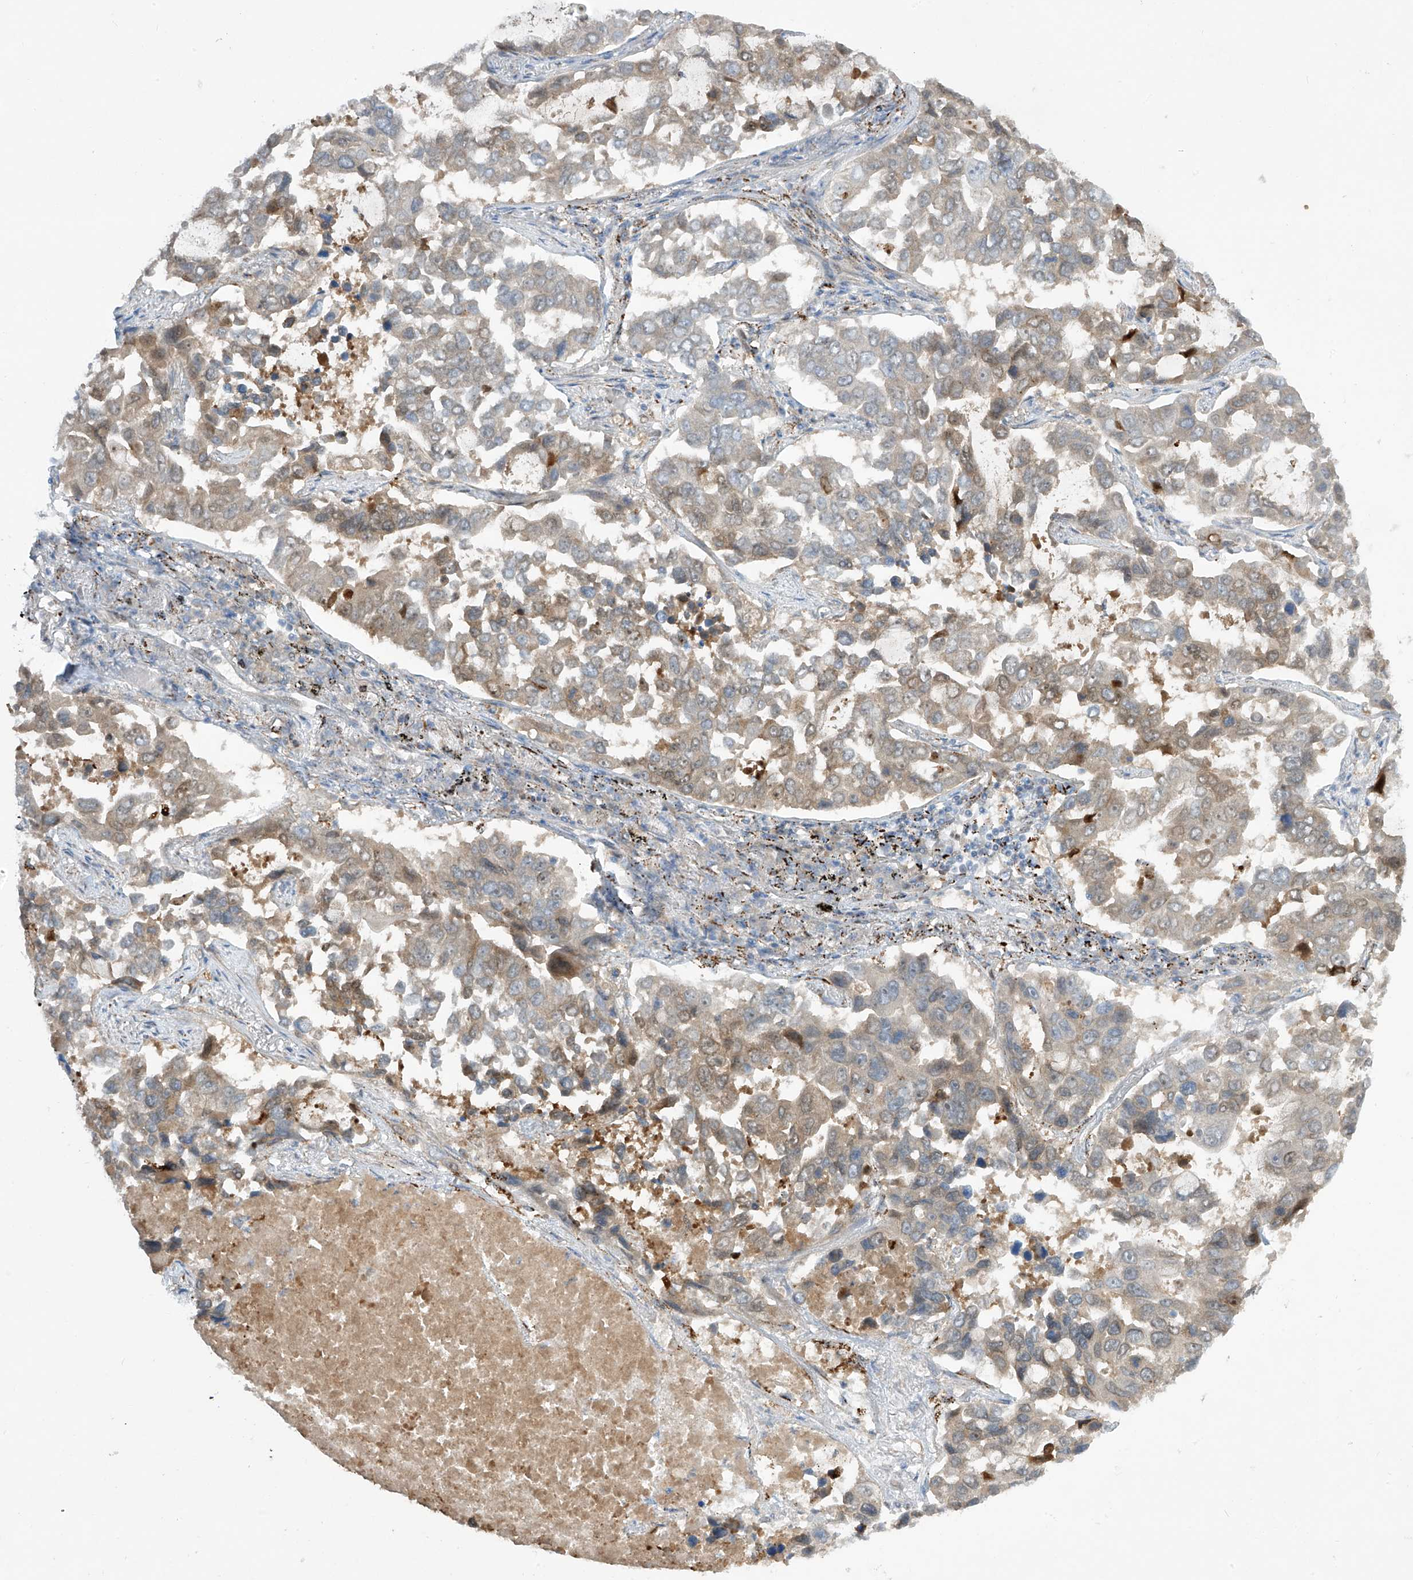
{"staining": {"intensity": "weak", "quantity": ">75%", "location": "cytoplasmic/membranous"}, "tissue": "lung cancer", "cell_type": "Tumor cells", "image_type": "cancer", "snomed": [{"axis": "morphology", "description": "Adenocarcinoma, NOS"}, {"axis": "topography", "description": "Lung"}], "caption": "Lung cancer (adenocarcinoma) stained with a protein marker reveals weak staining in tumor cells.", "gene": "PM20D2", "patient": {"sex": "male", "age": 64}}